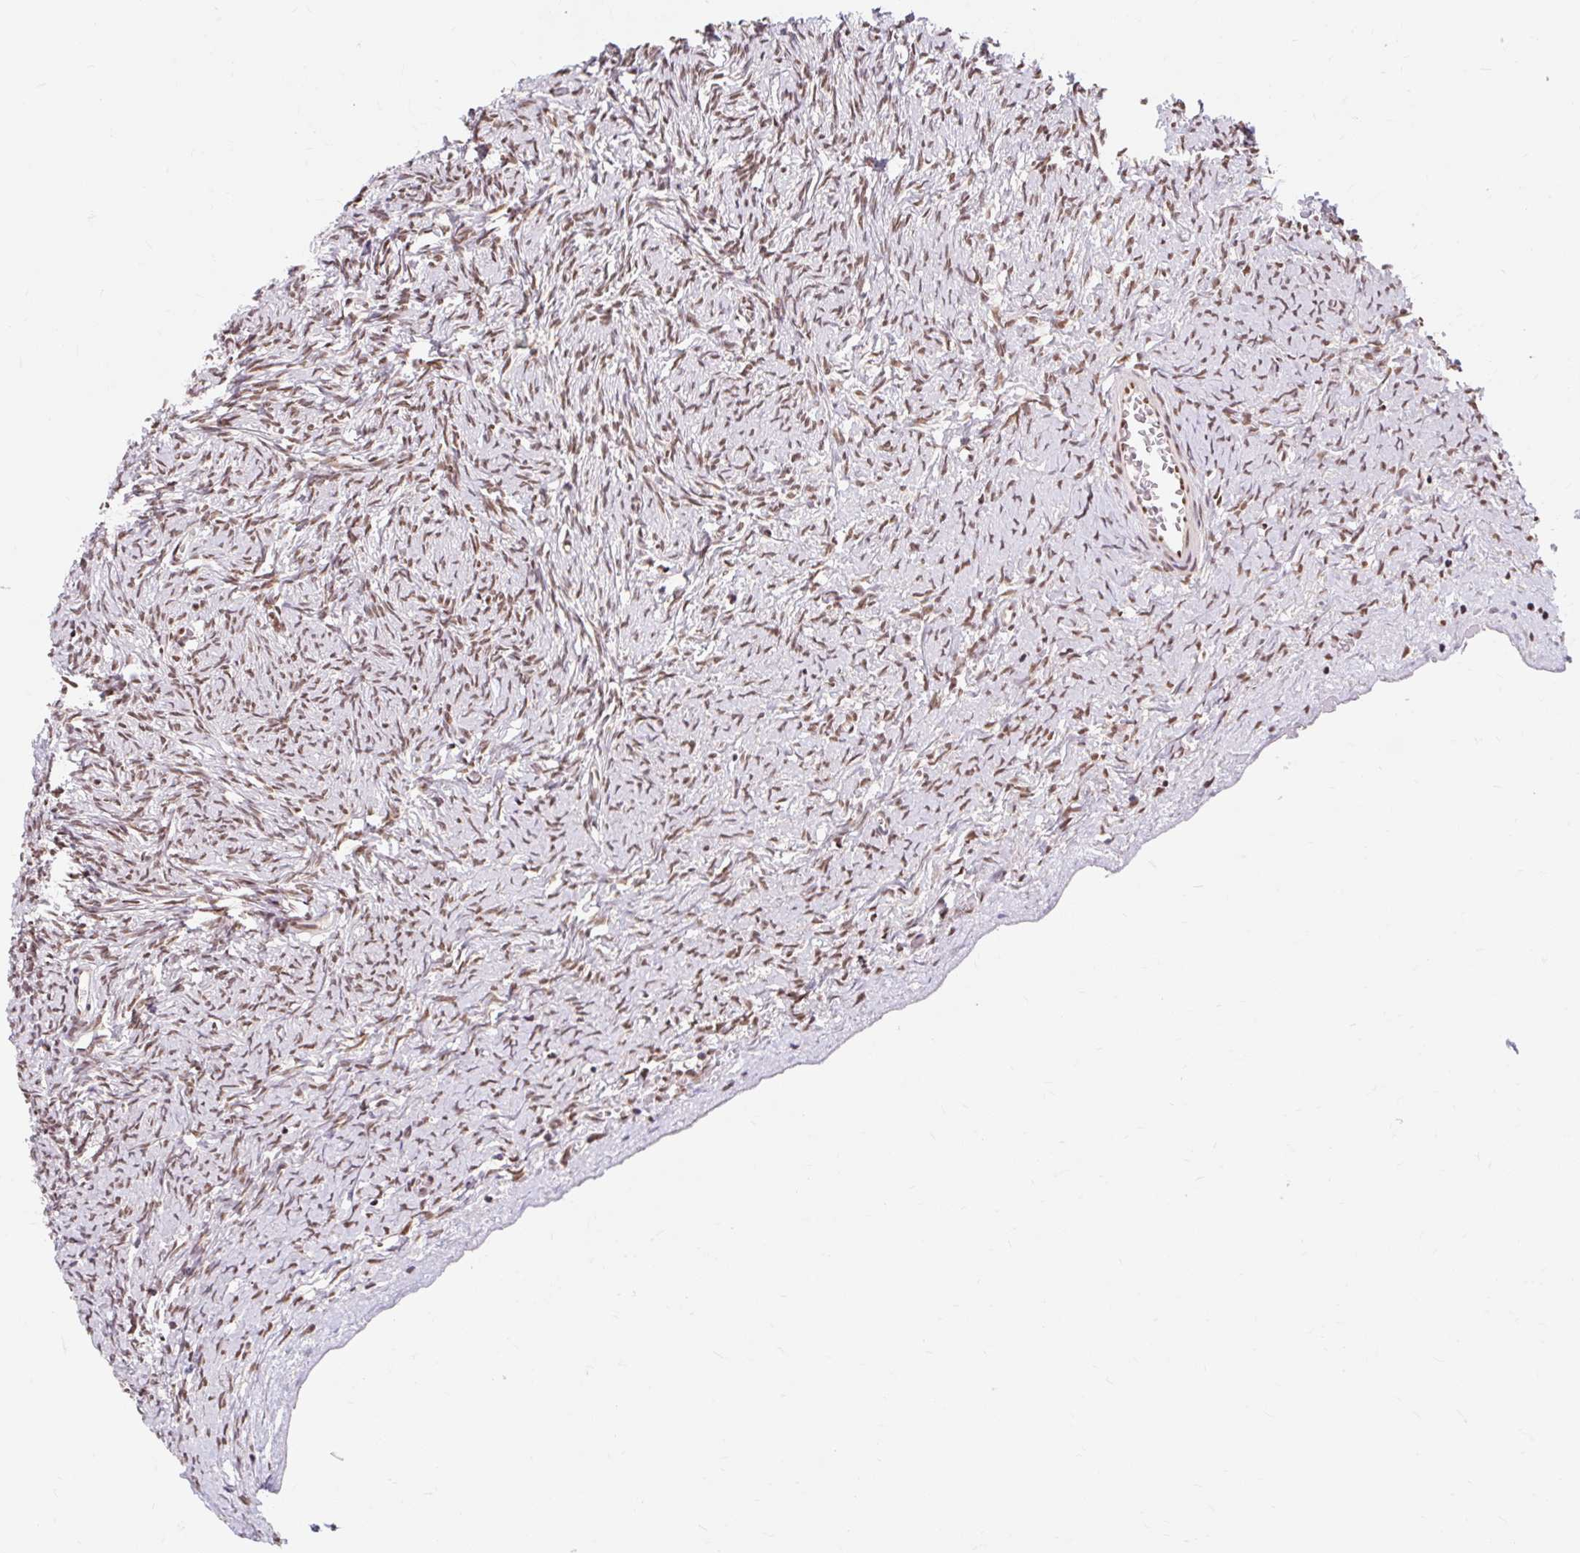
{"staining": {"intensity": "moderate", "quantity": ">75%", "location": "nuclear"}, "tissue": "ovary", "cell_type": "Ovarian stroma cells", "image_type": "normal", "snomed": [{"axis": "morphology", "description": "Normal tissue, NOS"}, {"axis": "topography", "description": "Ovary"}], "caption": "Ovary stained for a protein (brown) reveals moderate nuclear positive staining in approximately >75% of ovarian stroma cells.", "gene": "BICRA", "patient": {"sex": "female", "age": 39}}